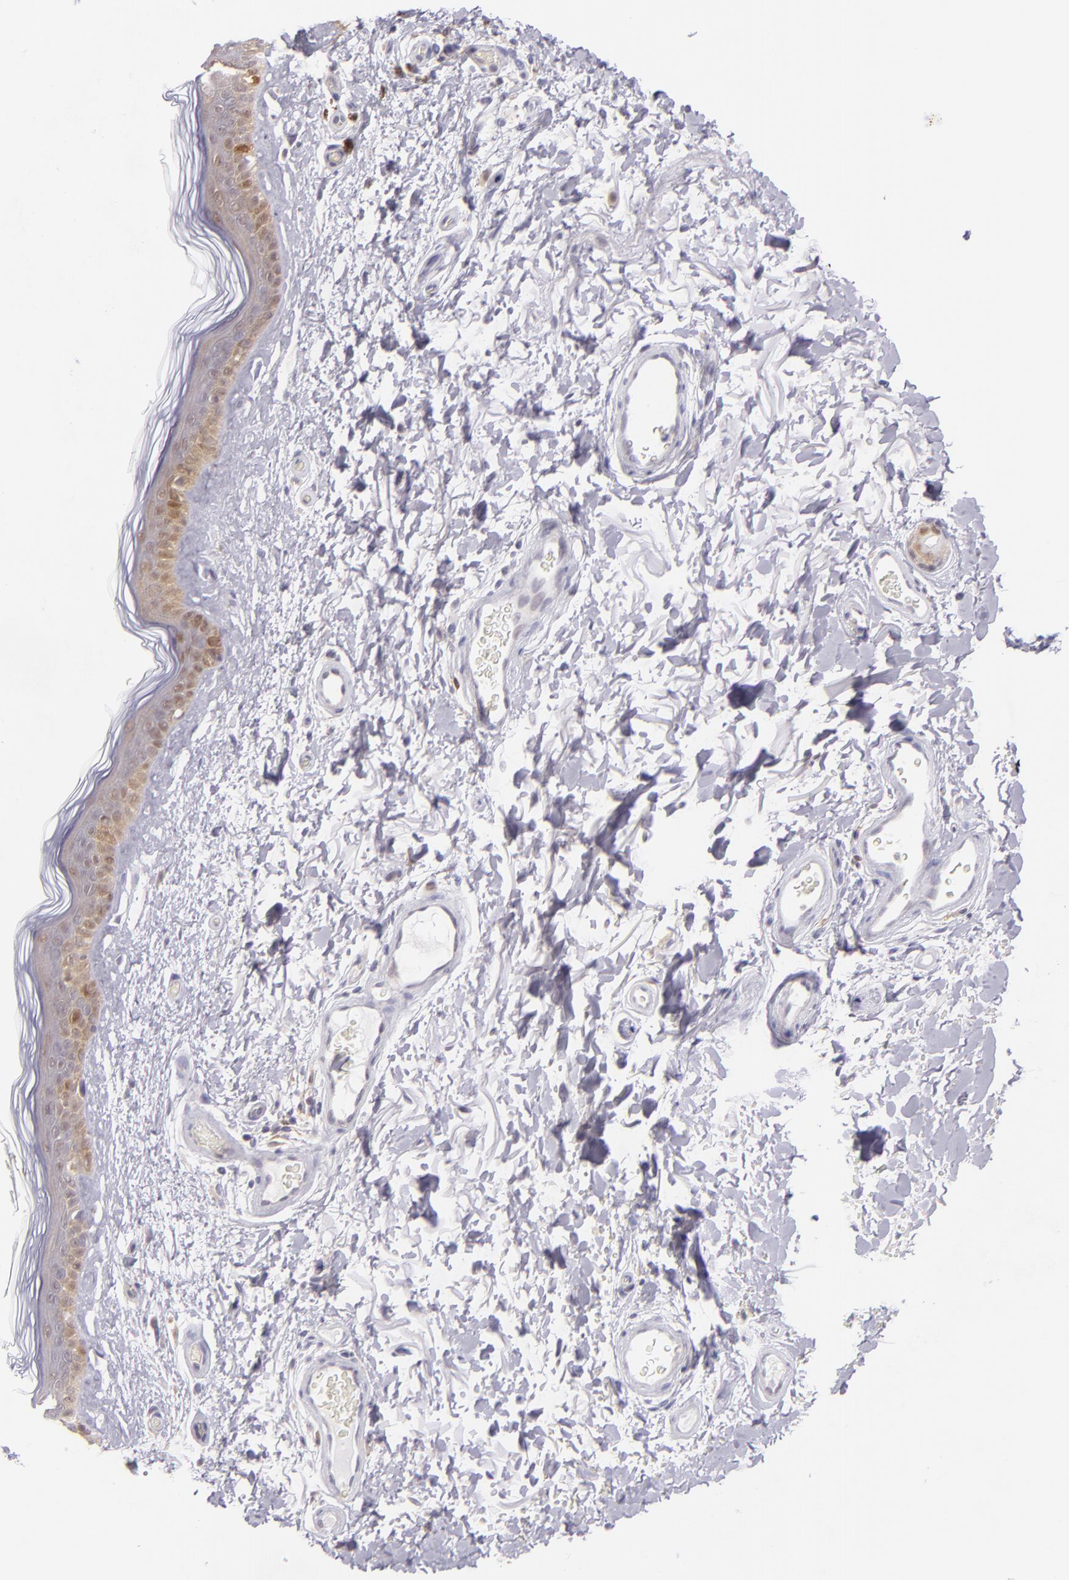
{"staining": {"intensity": "negative", "quantity": "none", "location": "none"}, "tissue": "skin", "cell_type": "Fibroblasts", "image_type": "normal", "snomed": [{"axis": "morphology", "description": "Normal tissue, NOS"}, {"axis": "topography", "description": "Skin"}], "caption": "This is an immunohistochemistry image of normal skin. There is no expression in fibroblasts.", "gene": "HSPH1", "patient": {"sex": "male", "age": 63}}